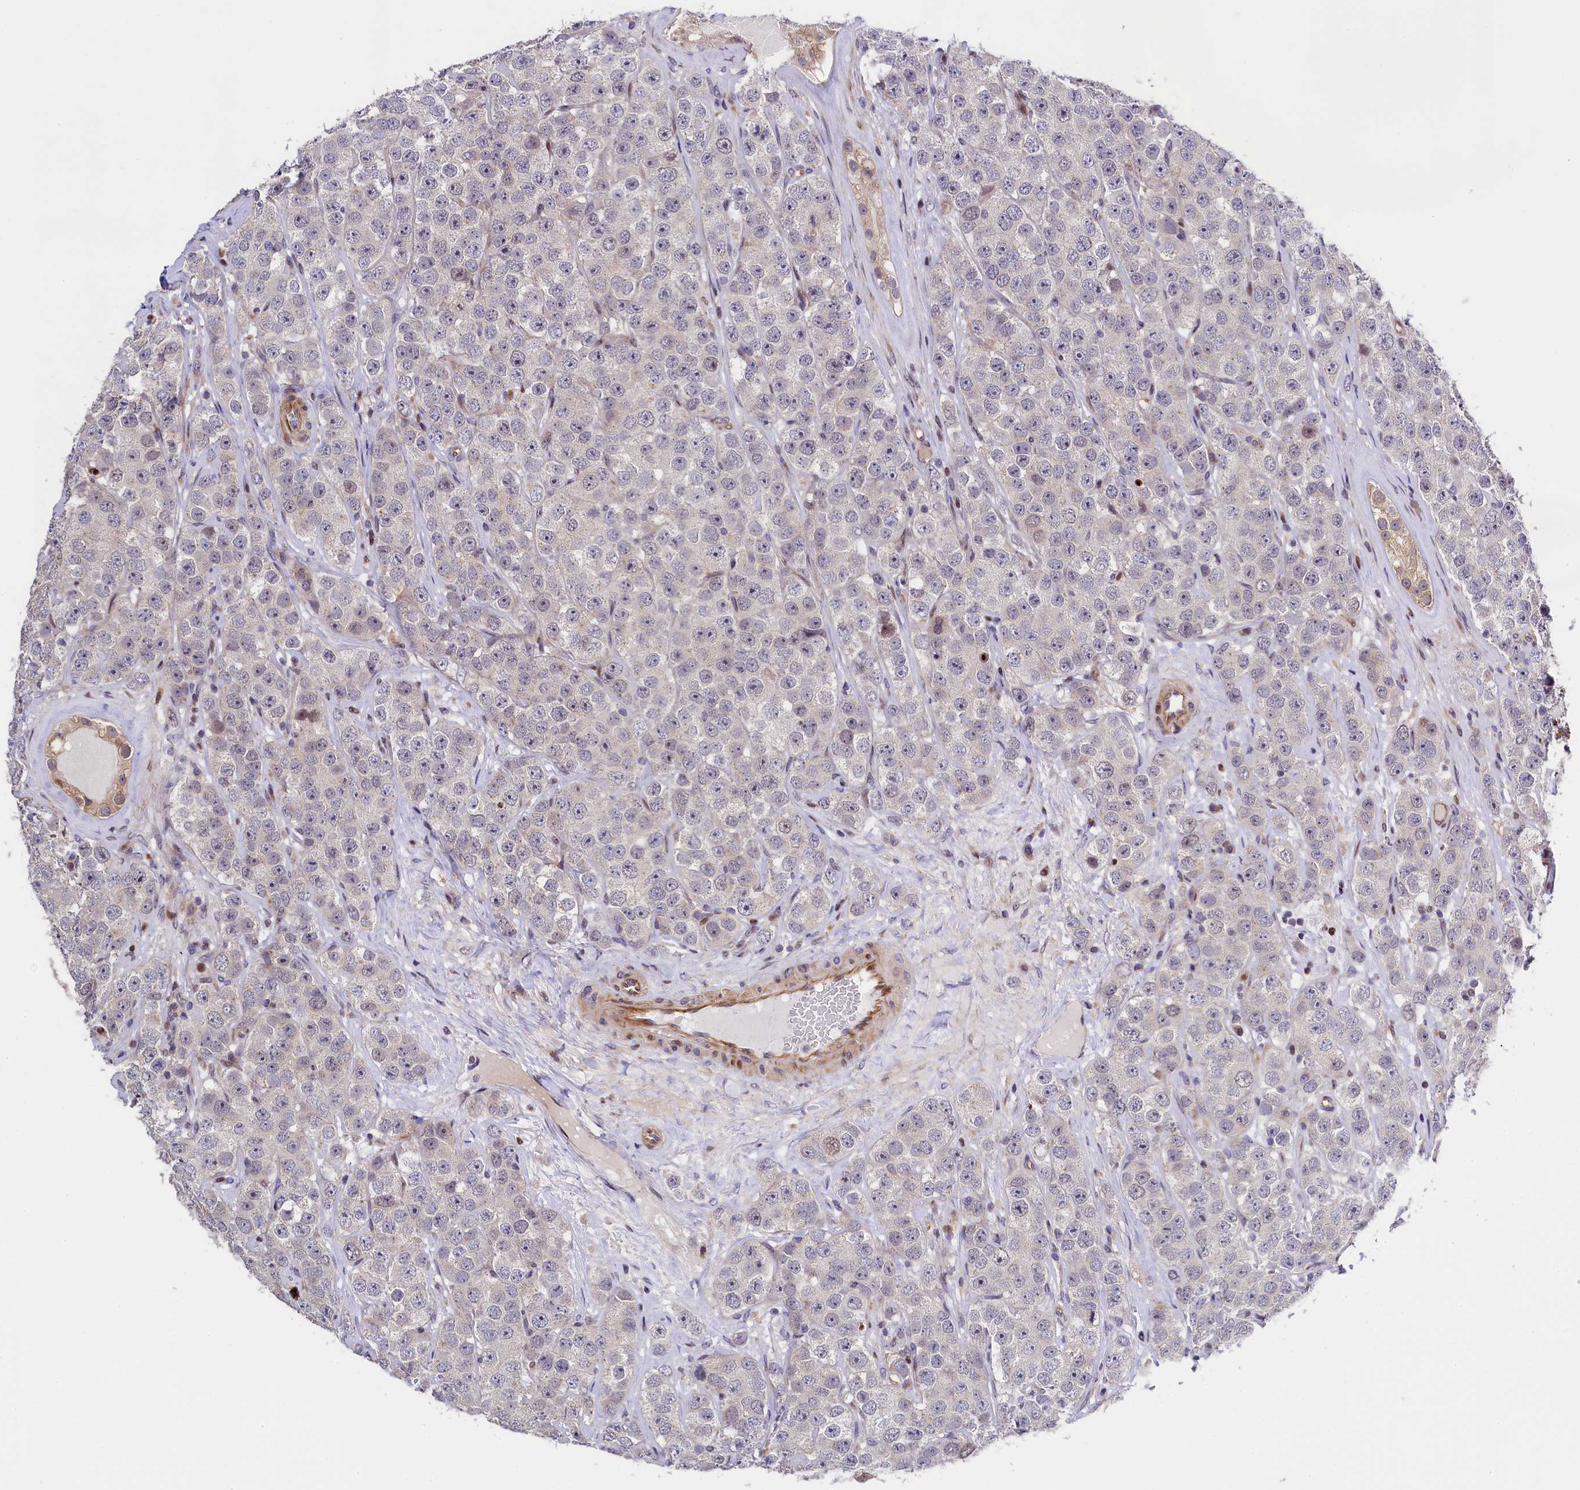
{"staining": {"intensity": "negative", "quantity": "none", "location": "none"}, "tissue": "testis cancer", "cell_type": "Tumor cells", "image_type": "cancer", "snomed": [{"axis": "morphology", "description": "Seminoma, NOS"}, {"axis": "topography", "description": "Testis"}], "caption": "Micrograph shows no protein positivity in tumor cells of seminoma (testis) tissue.", "gene": "TGDS", "patient": {"sex": "male", "age": 28}}